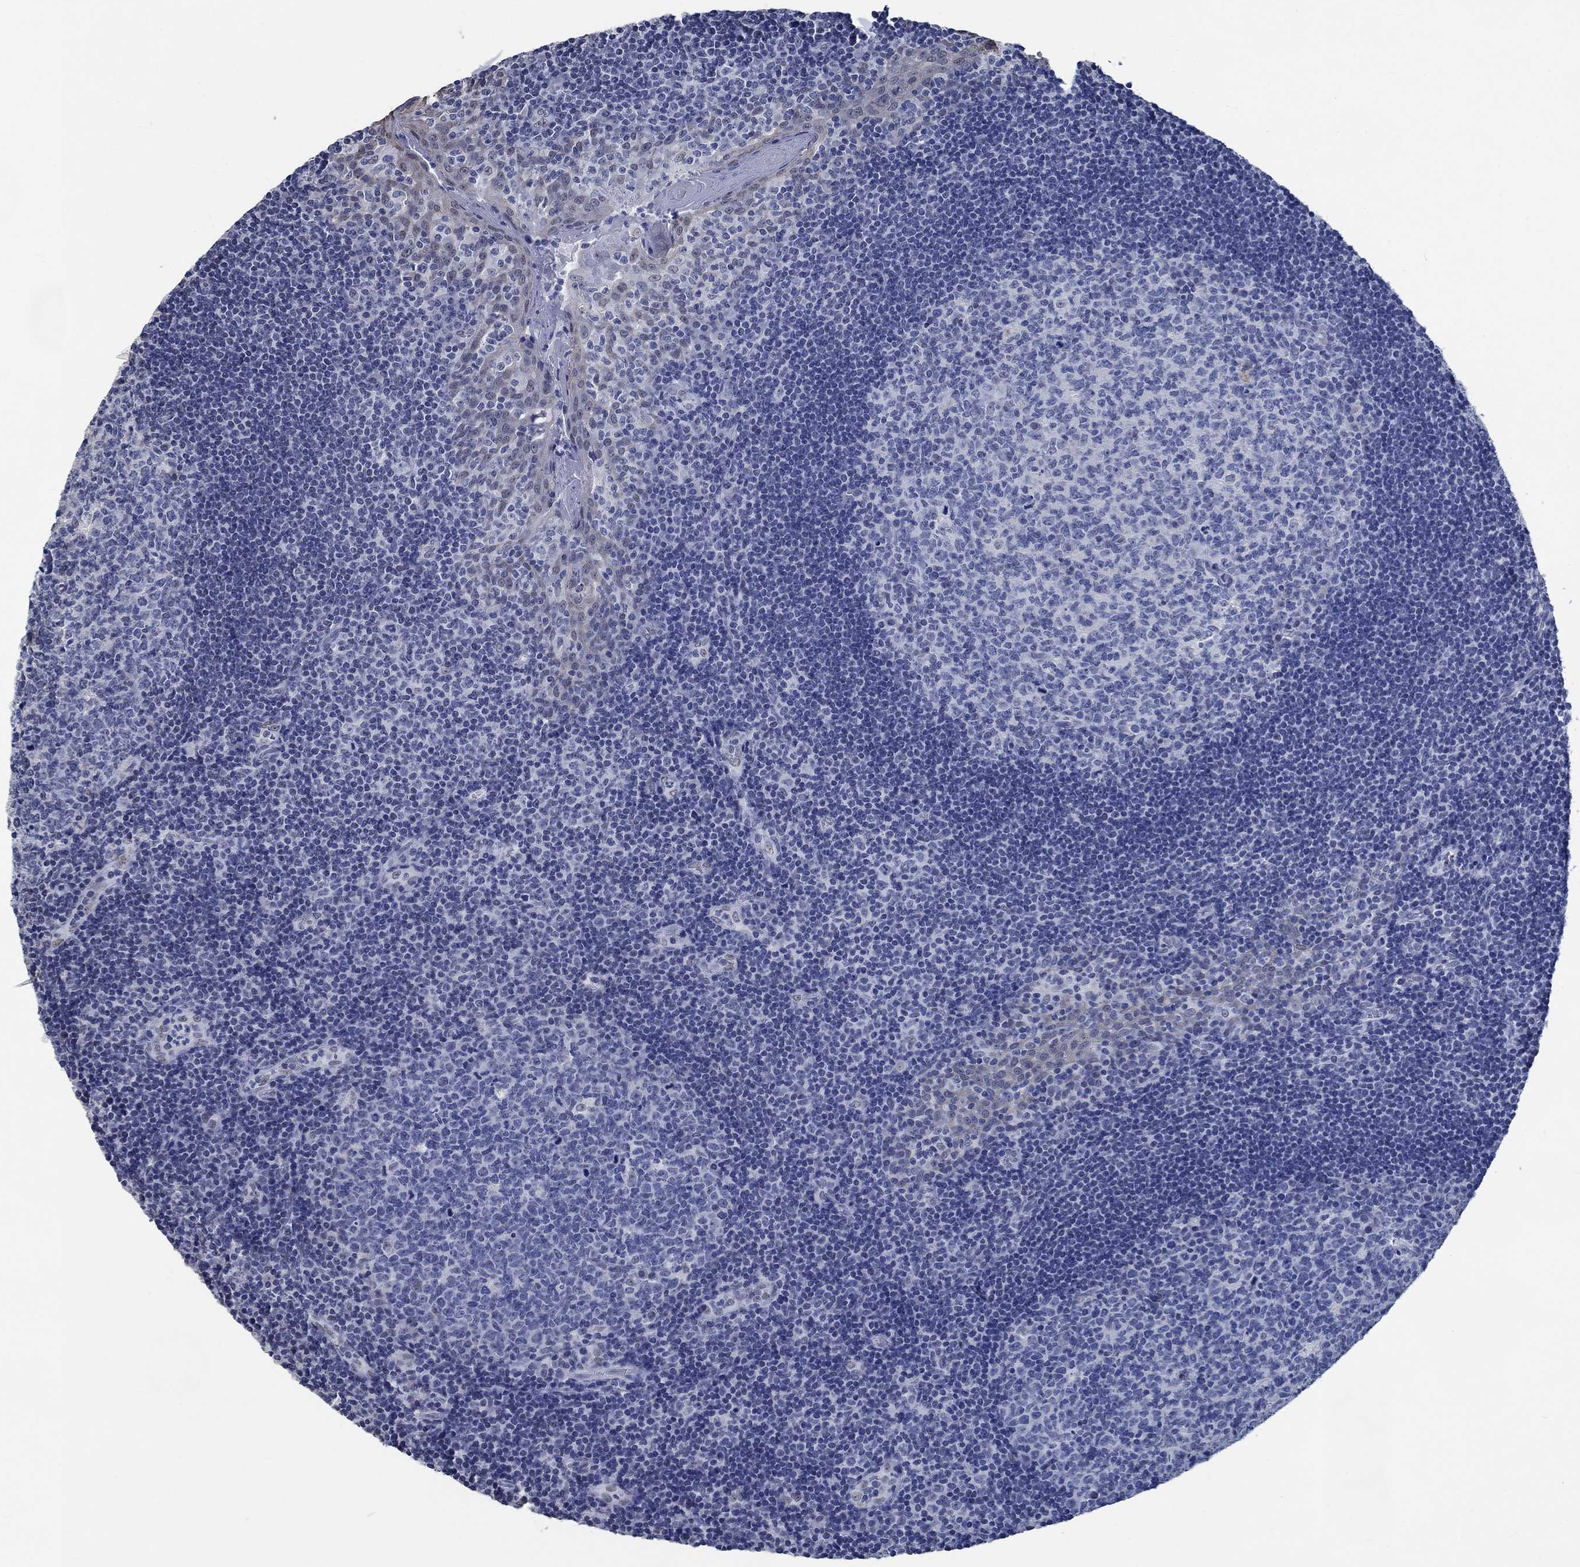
{"staining": {"intensity": "negative", "quantity": "none", "location": "none"}, "tissue": "tonsil", "cell_type": "Germinal center cells", "image_type": "normal", "snomed": [{"axis": "morphology", "description": "Normal tissue, NOS"}, {"axis": "topography", "description": "Tonsil"}], "caption": "Immunohistochemical staining of unremarkable human tonsil shows no significant positivity in germinal center cells. (DAB (3,3'-diaminobenzidine) immunohistochemistry visualized using brightfield microscopy, high magnification).", "gene": "OBSCN", "patient": {"sex": "female", "age": 13}}